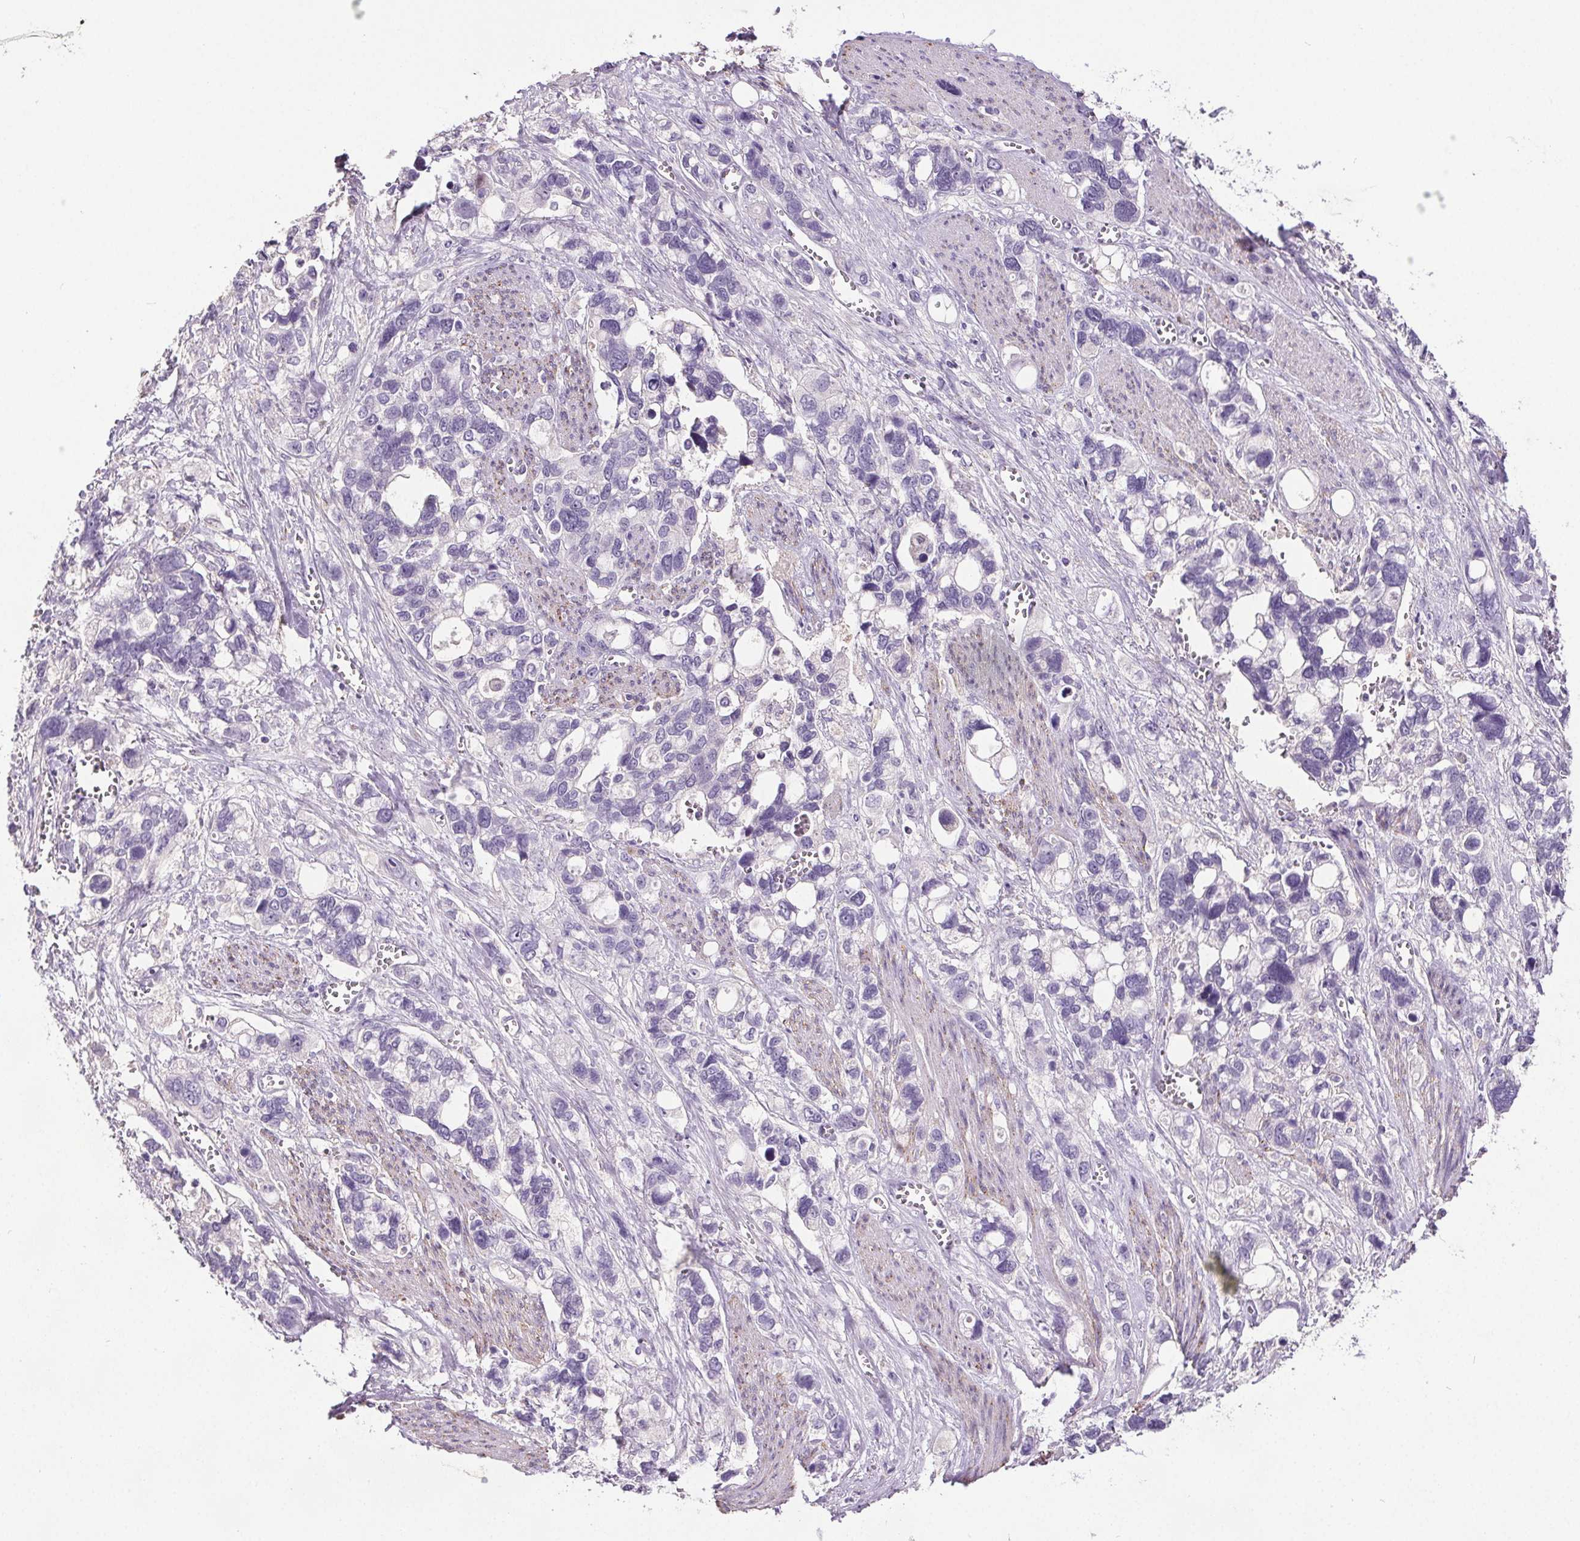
{"staining": {"intensity": "negative", "quantity": "none", "location": "none"}, "tissue": "stomach cancer", "cell_type": "Tumor cells", "image_type": "cancer", "snomed": [{"axis": "morphology", "description": "Adenocarcinoma, NOS"}, {"axis": "topography", "description": "Stomach, upper"}], "caption": "There is no significant expression in tumor cells of stomach adenocarcinoma. The staining is performed using DAB (3,3'-diaminobenzidine) brown chromogen with nuclei counter-stained in using hematoxylin.", "gene": "GPIHBP1", "patient": {"sex": "female", "age": 81}}